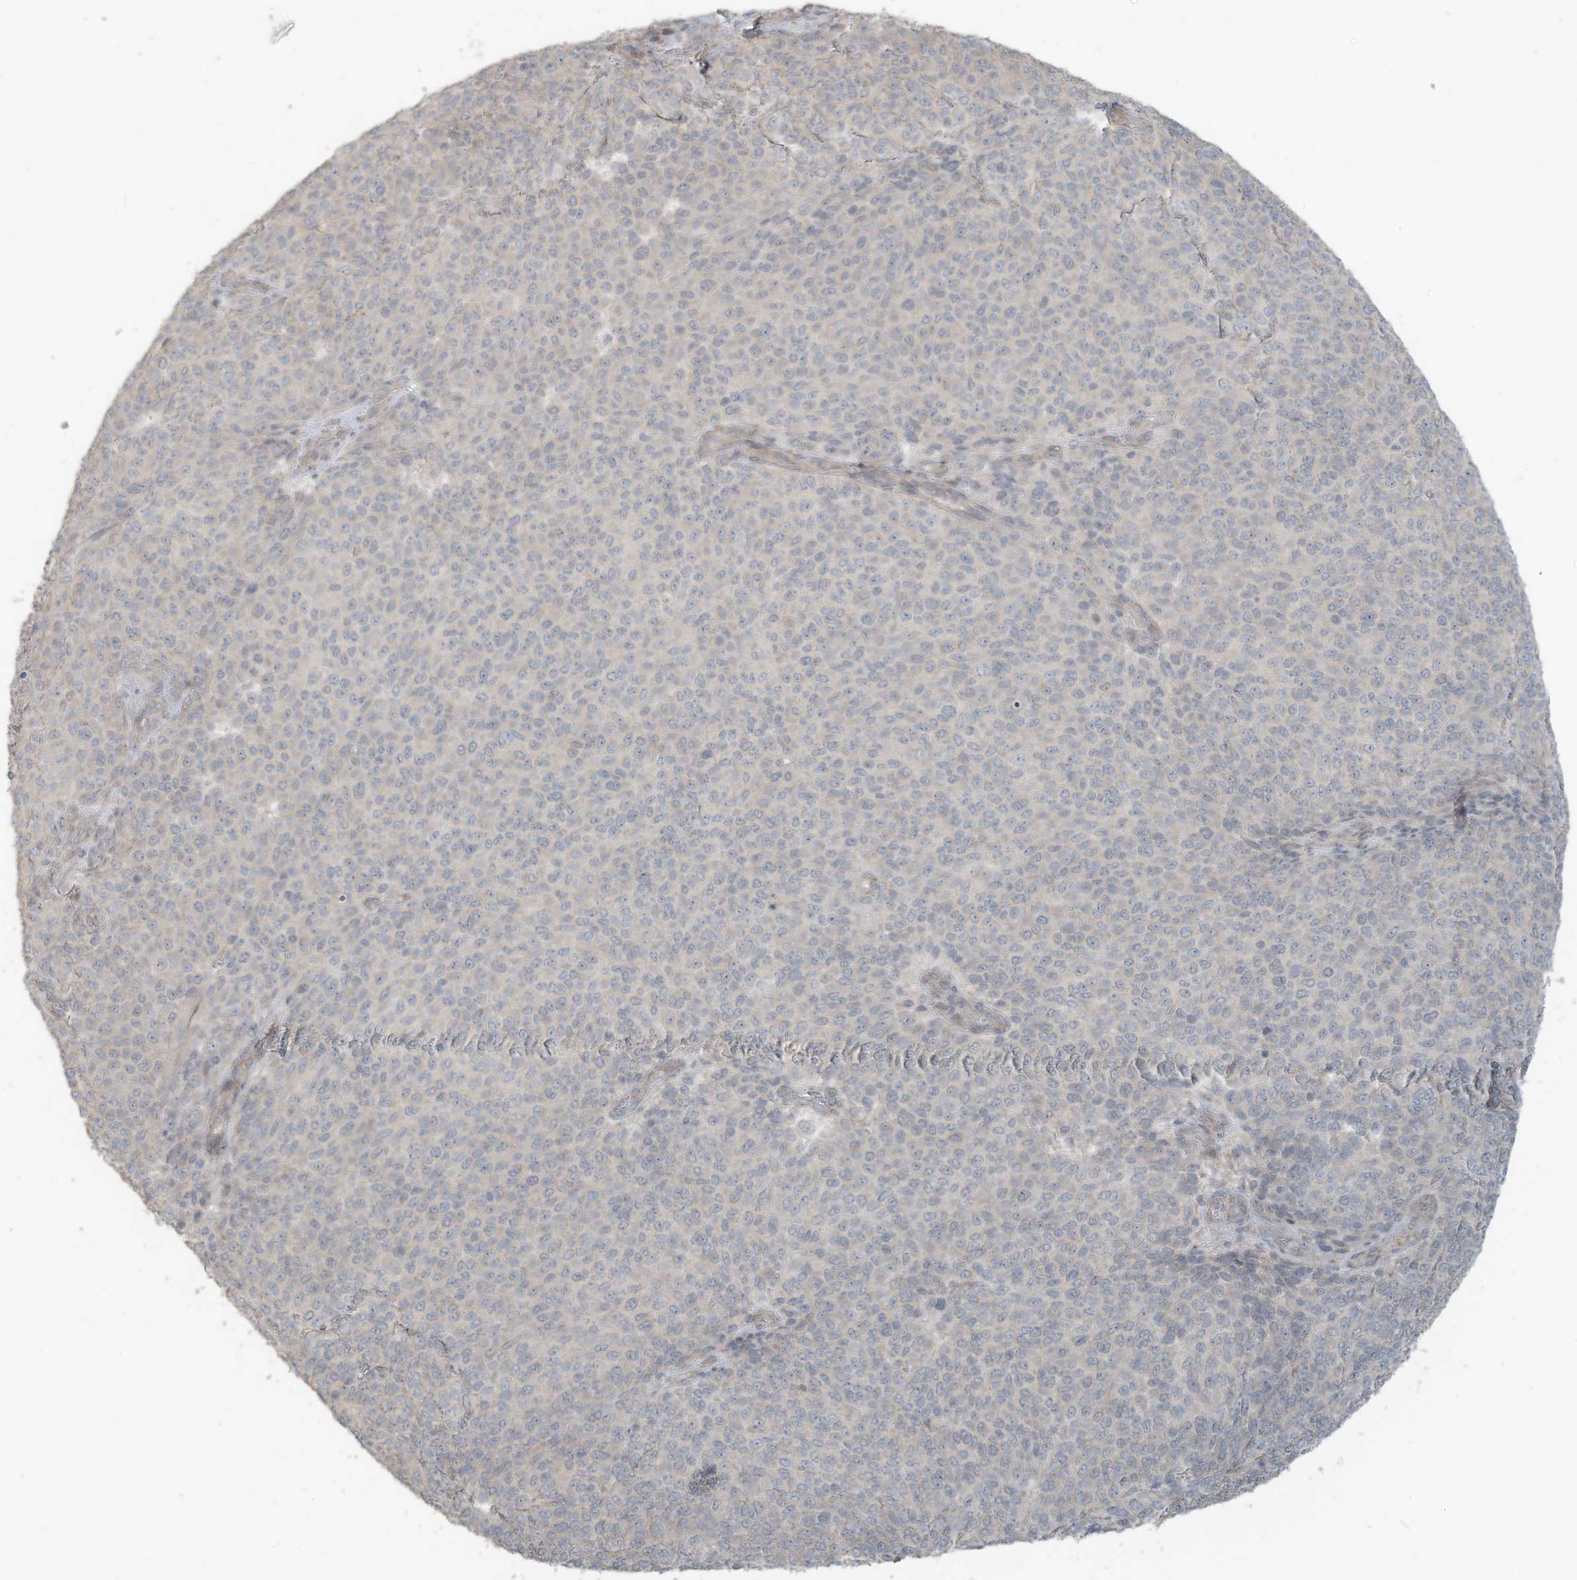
{"staining": {"intensity": "negative", "quantity": "none", "location": "none"}, "tissue": "melanoma", "cell_type": "Tumor cells", "image_type": "cancer", "snomed": [{"axis": "morphology", "description": "Malignant melanoma, NOS"}, {"axis": "topography", "description": "Skin"}], "caption": "This histopathology image is of melanoma stained with immunohistochemistry to label a protein in brown with the nuclei are counter-stained blue. There is no positivity in tumor cells.", "gene": "MAGIX", "patient": {"sex": "male", "age": 49}}